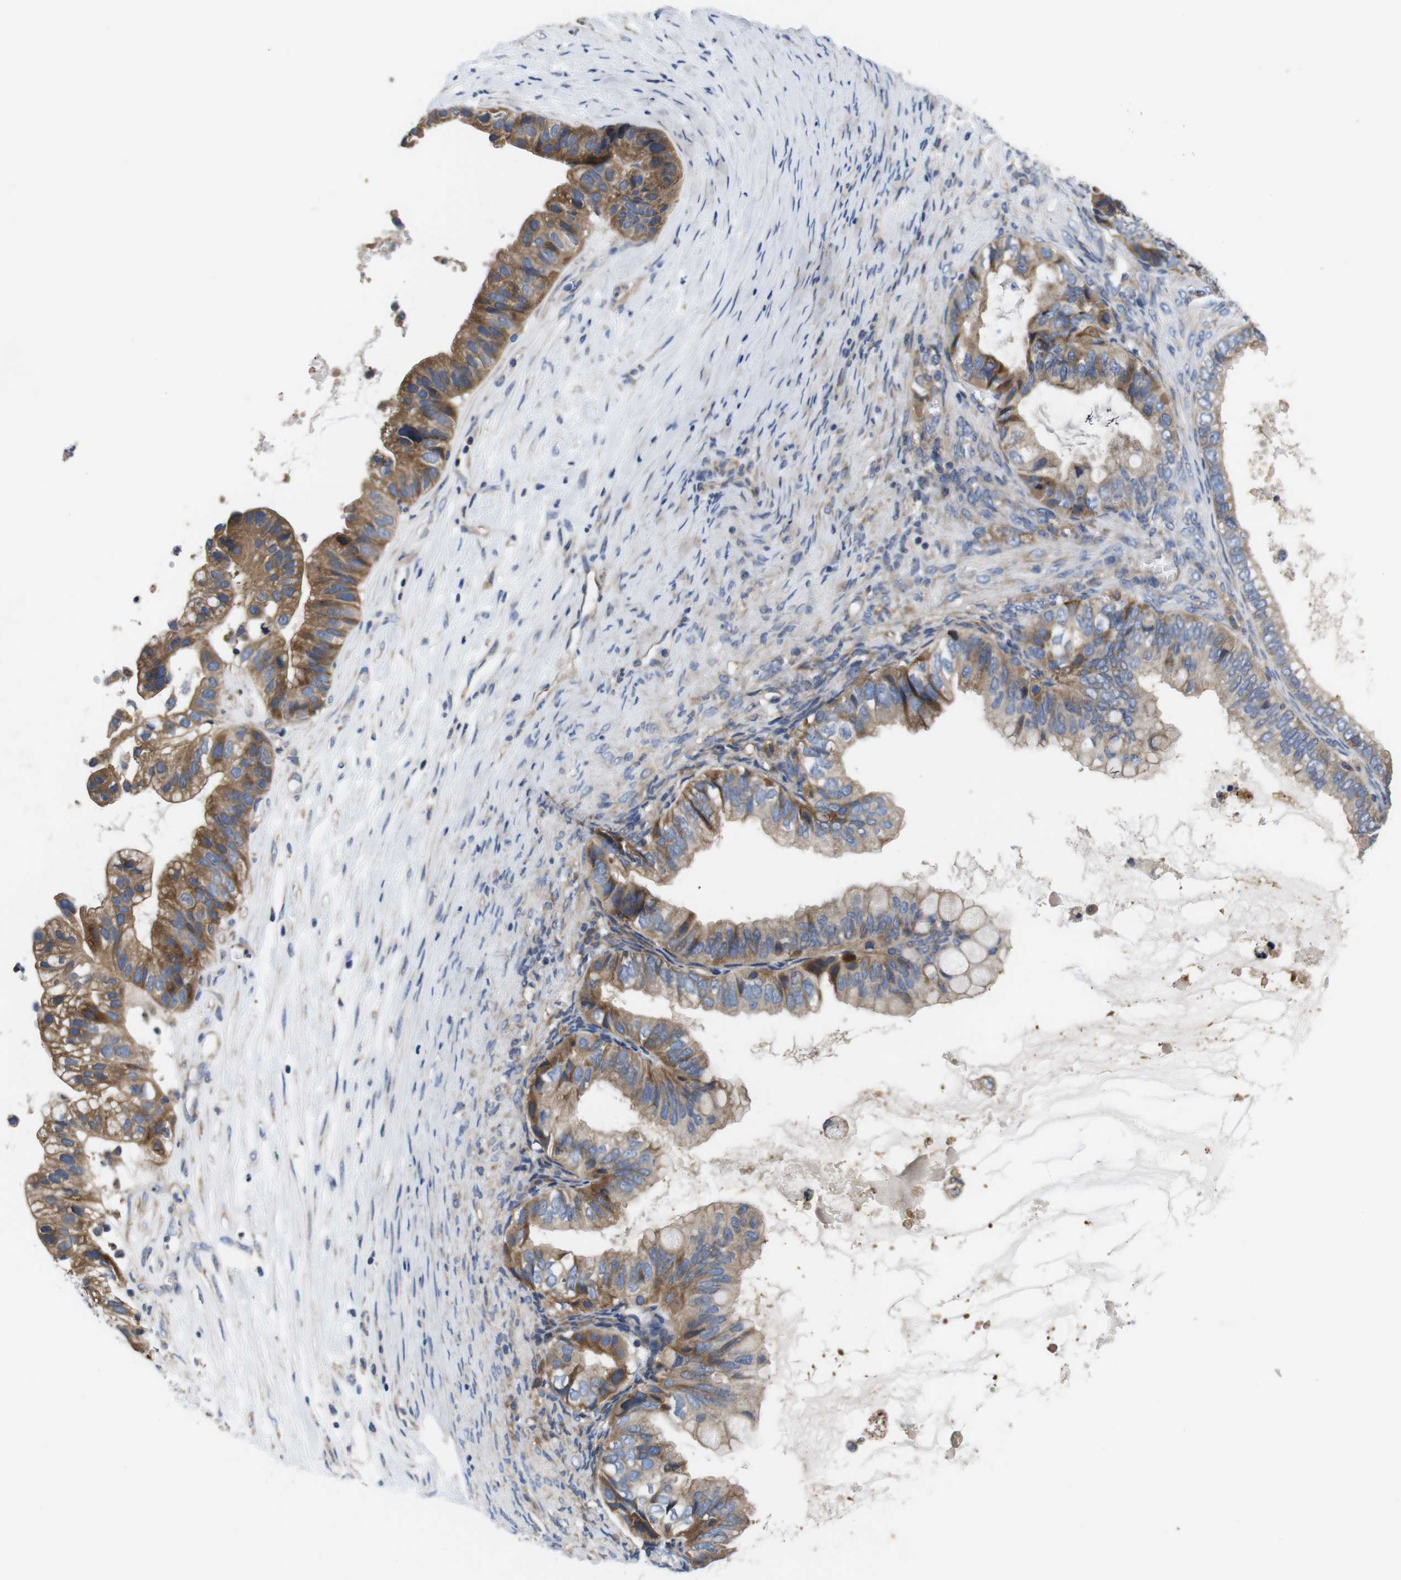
{"staining": {"intensity": "moderate", "quantity": ">75%", "location": "cytoplasmic/membranous"}, "tissue": "ovarian cancer", "cell_type": "Tumor cells", "image_type": "cancer", "snomed": [{"axis": "morphology", "description": "Cystadenocarcinoma, mucinous, NOS"}, {"axis": "topography", "description": "Ovary"}], "caption": "An IHC photomicrograph of neoplastic tissue is shown. Protein staining in brown labels moderate cytoplasmic/membranous positivity in ovarian mucinous cystadenocarcinoma within tumor cells. (DAB IHC with brightfield microscopy, high magnification).", "gene": "MARCHF7", "patient": {"sex": "female", "age": 80}}